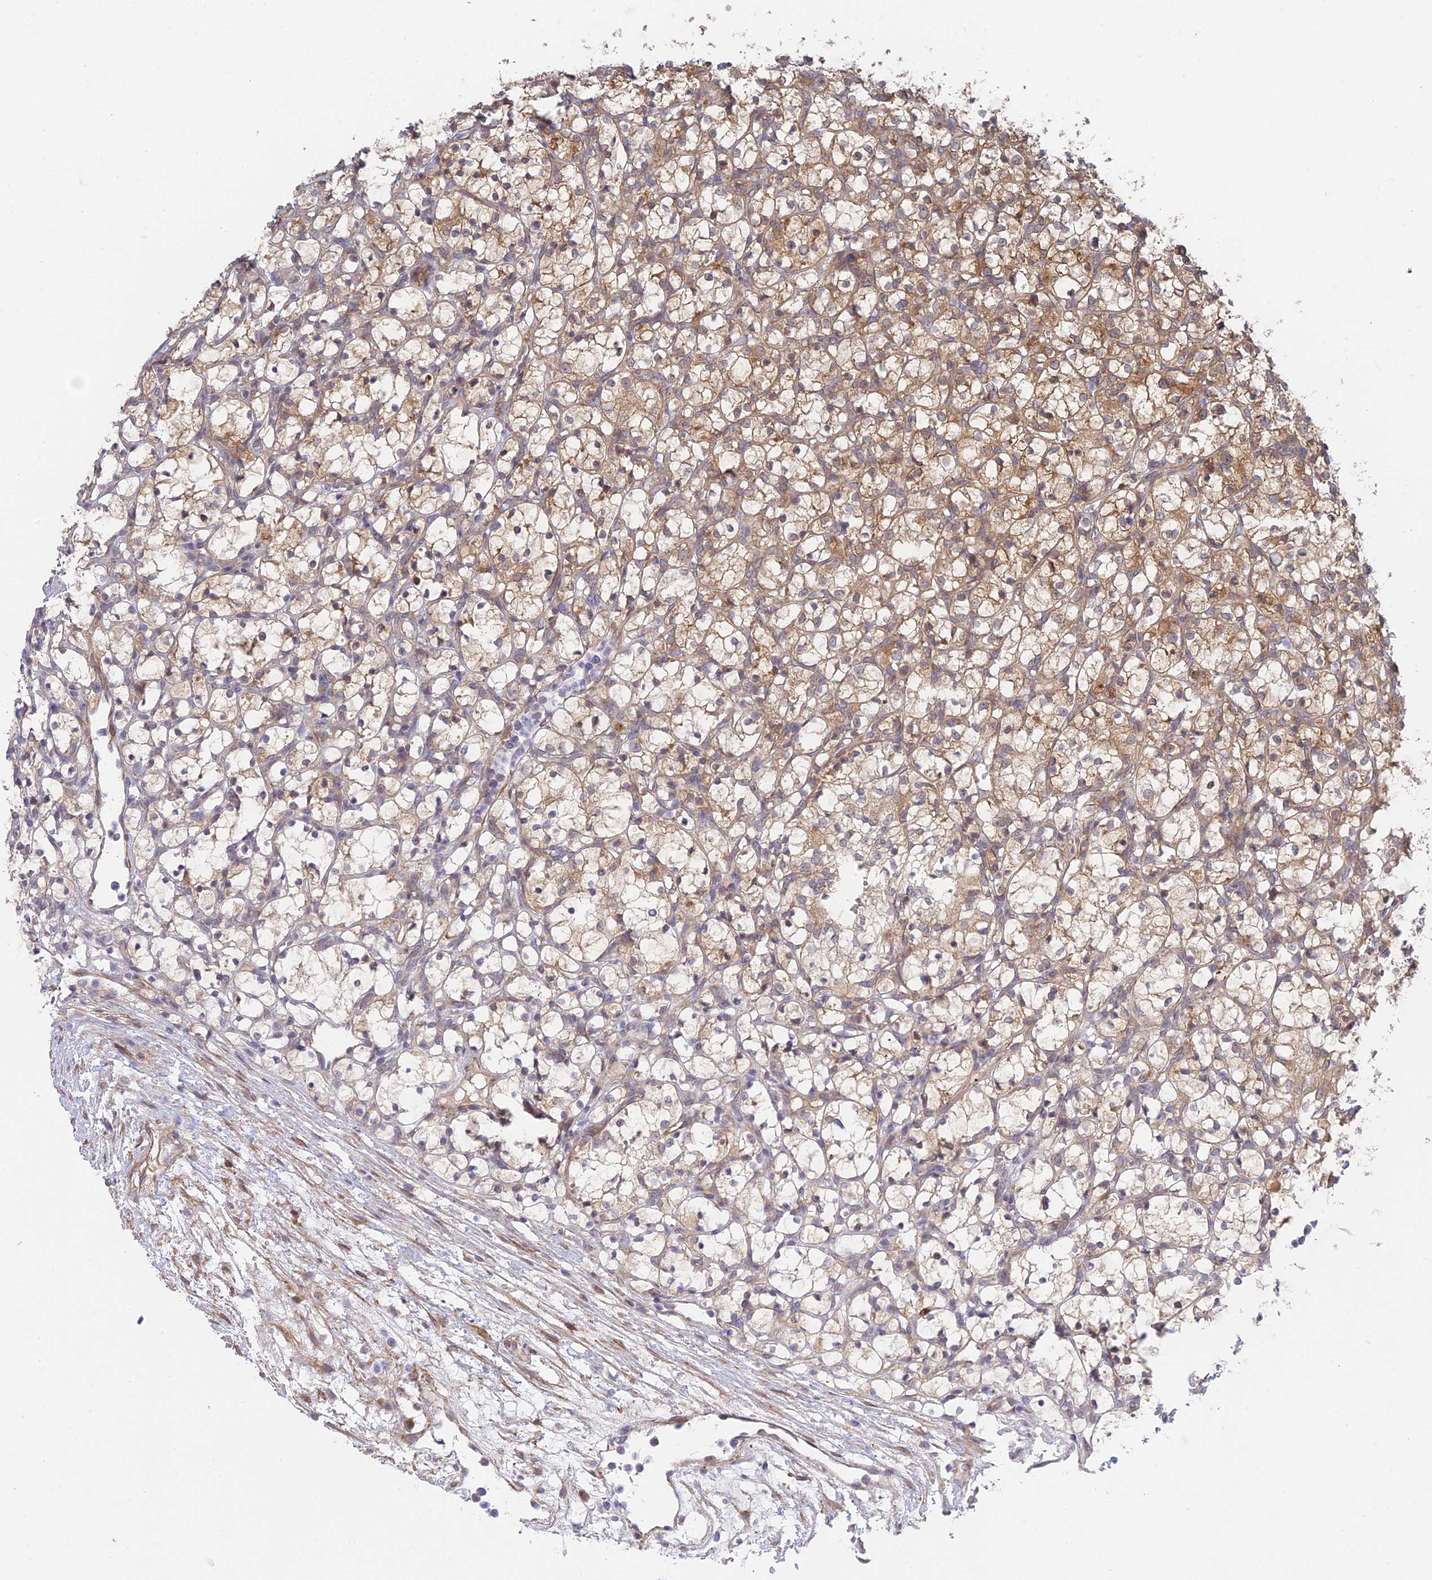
{"staining": {"intensity": "moderate", "quantity": ">75%", "location": "cytoplasmic/membranous"}, "tissue": "renal cancer", "cell_type": "Tumor cells", "image_type": "cancer", "snomed": [{"axis": "morphology", "description": "Adenocarcinoma, NOS"}, {"axis": "topography", "description": "Kidney"}], "caption": "Human renal cancer stained for a protein (brown) reveals moderate cytoplasmic/membranous positive expression in approximately >75% of tumor cells.", "gene": "INCA1", "patient": {"sex": "female", "age": 69}}